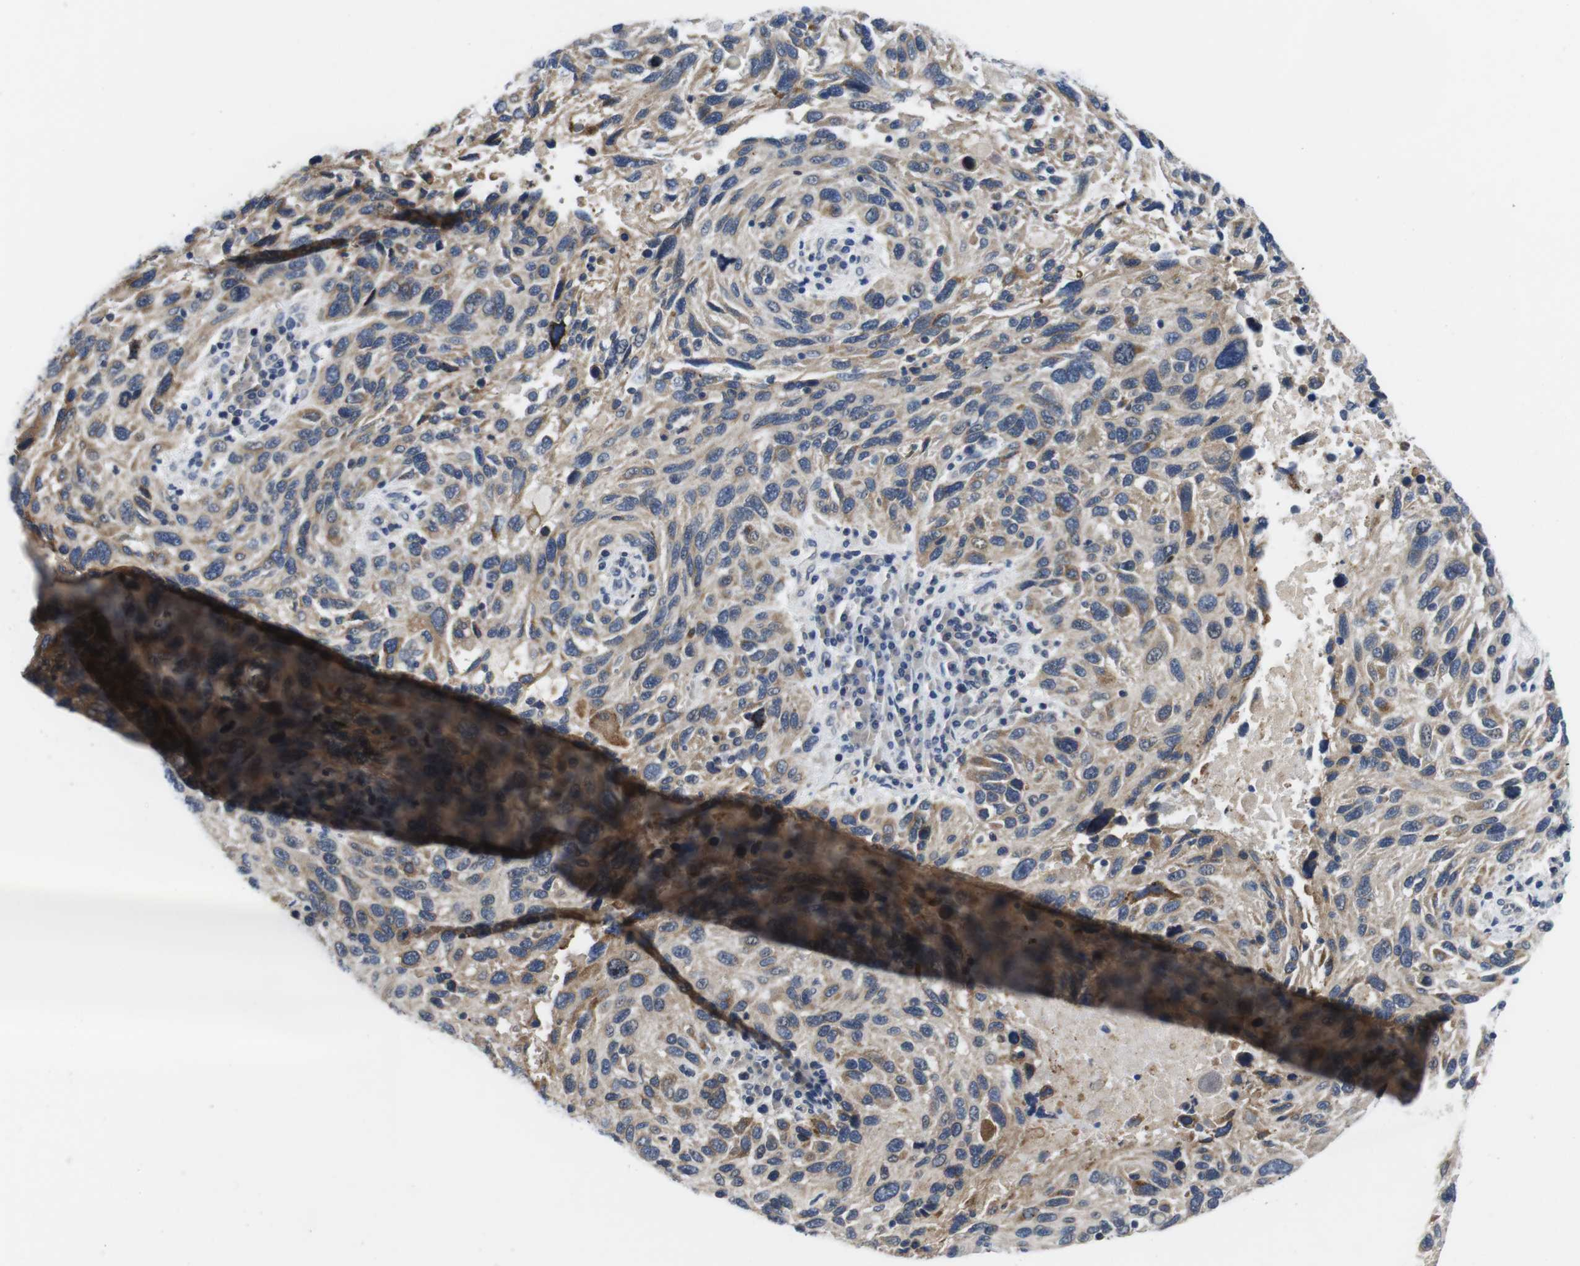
{"staining": {"intensity": "weak", "quantity": ">75%", "location": "cytoplasmic/membranous"}, "tissue": "melanoma", "cell_type": "Tumor cells", "image_type": "cancer", "snomed": [{"axis": "morphology", "description": "Malignant melanoma, NOS"}, {"axis": "topography", "description": "Skin"}], "caption": "Tumor cells exhibit weak cytoplasmic/membranous expression in about >75% of cells in melanoma.", "gene": "FADD", "patient": {"sex": "male", "age": 53}}